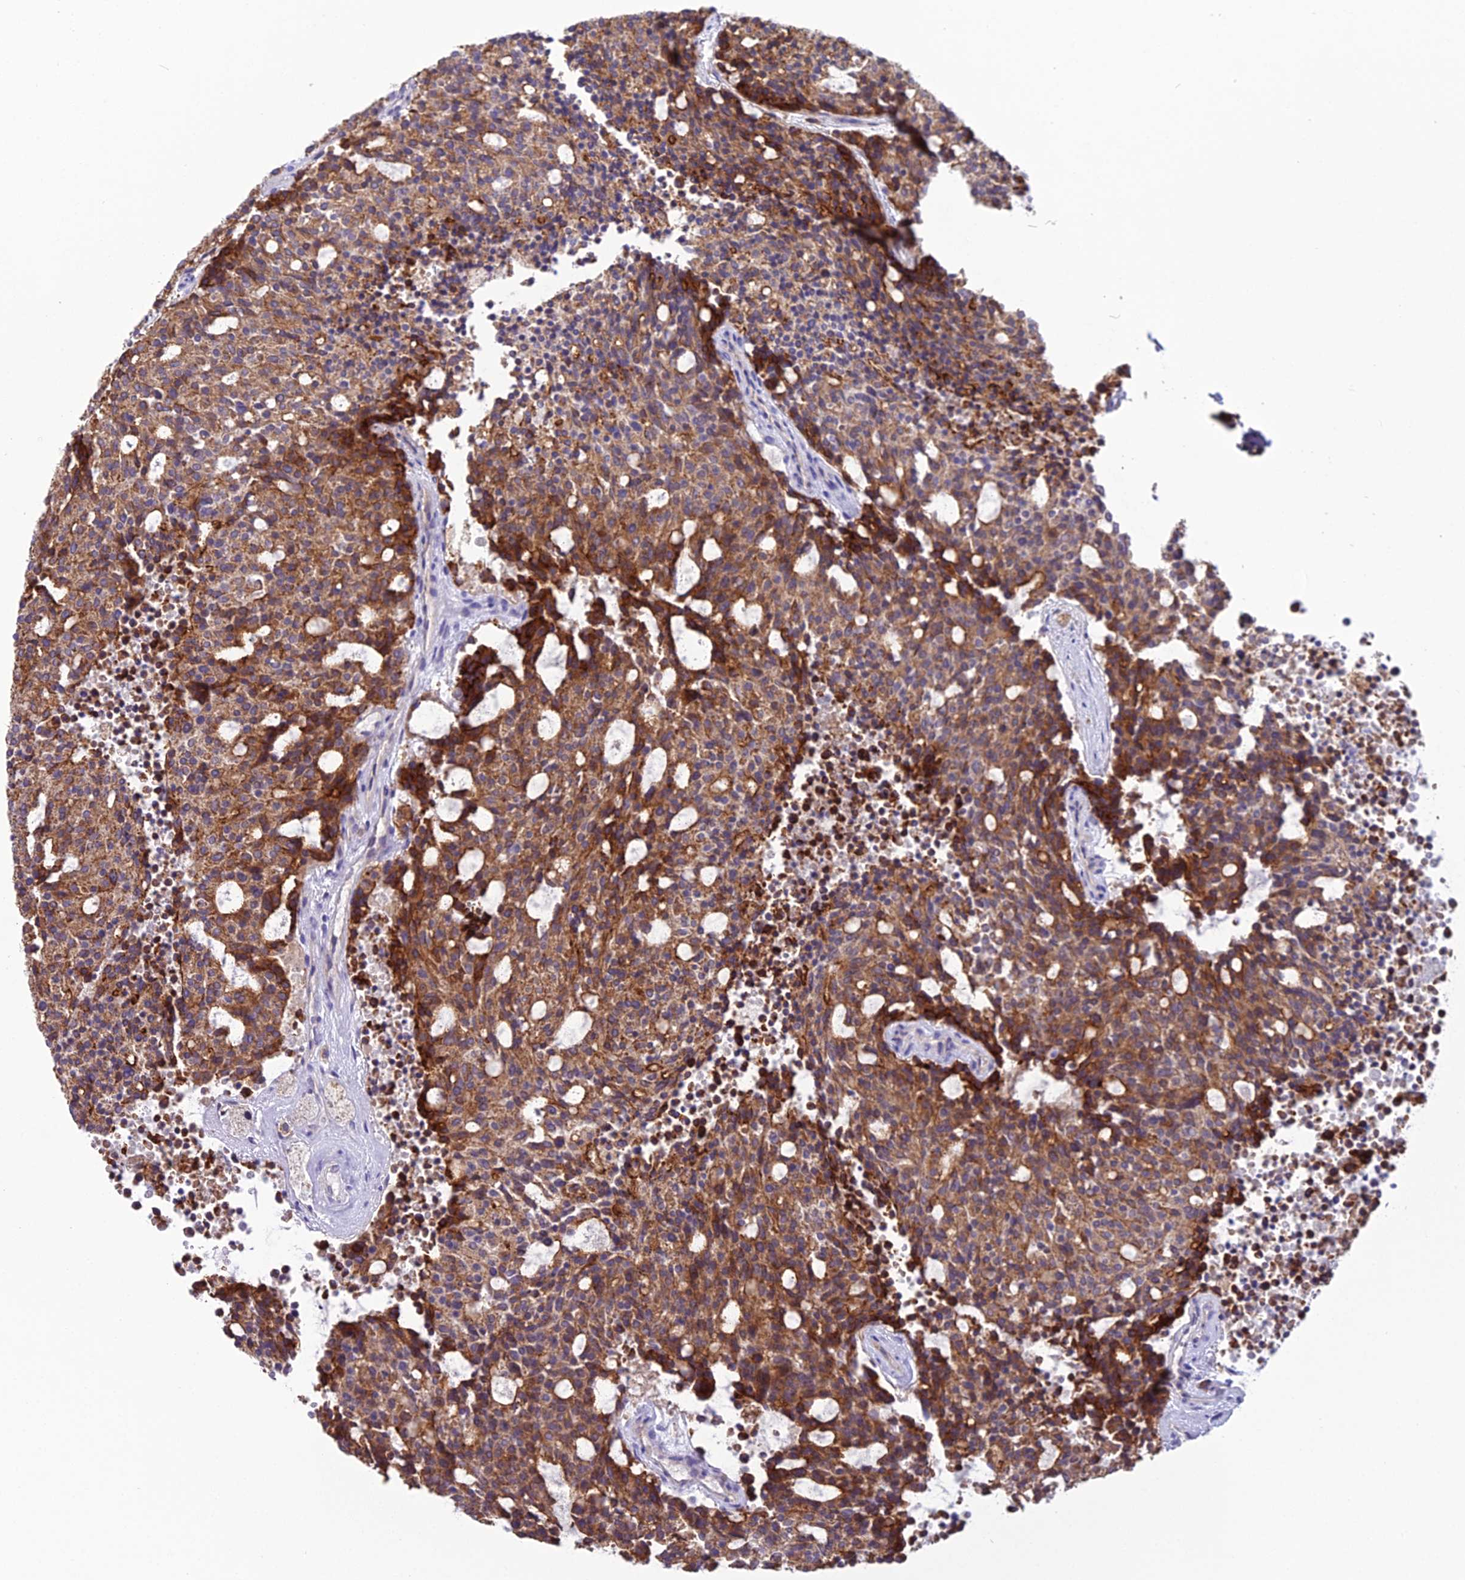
{"staining": {"intensity": "strong", "quantity": ">75%", "location": "cytoplasmic/membranous"}, "tissue": "carcinoid", "cell_type": "Tumor cells", "image_type": "cancer", "snomed": [{"axis": "morphology", "description": "Carcinoid, malignant, NOS"}, {"axis": "topography", "description": "Pancreas"}], "caption": "Protein expression analysis of carcinoid shows strong cytoplasmic/membranous staining in approximately >75% of tumor cells.", "gene": "CFAP47", "patient": {"sex": "female", "age": 54}}